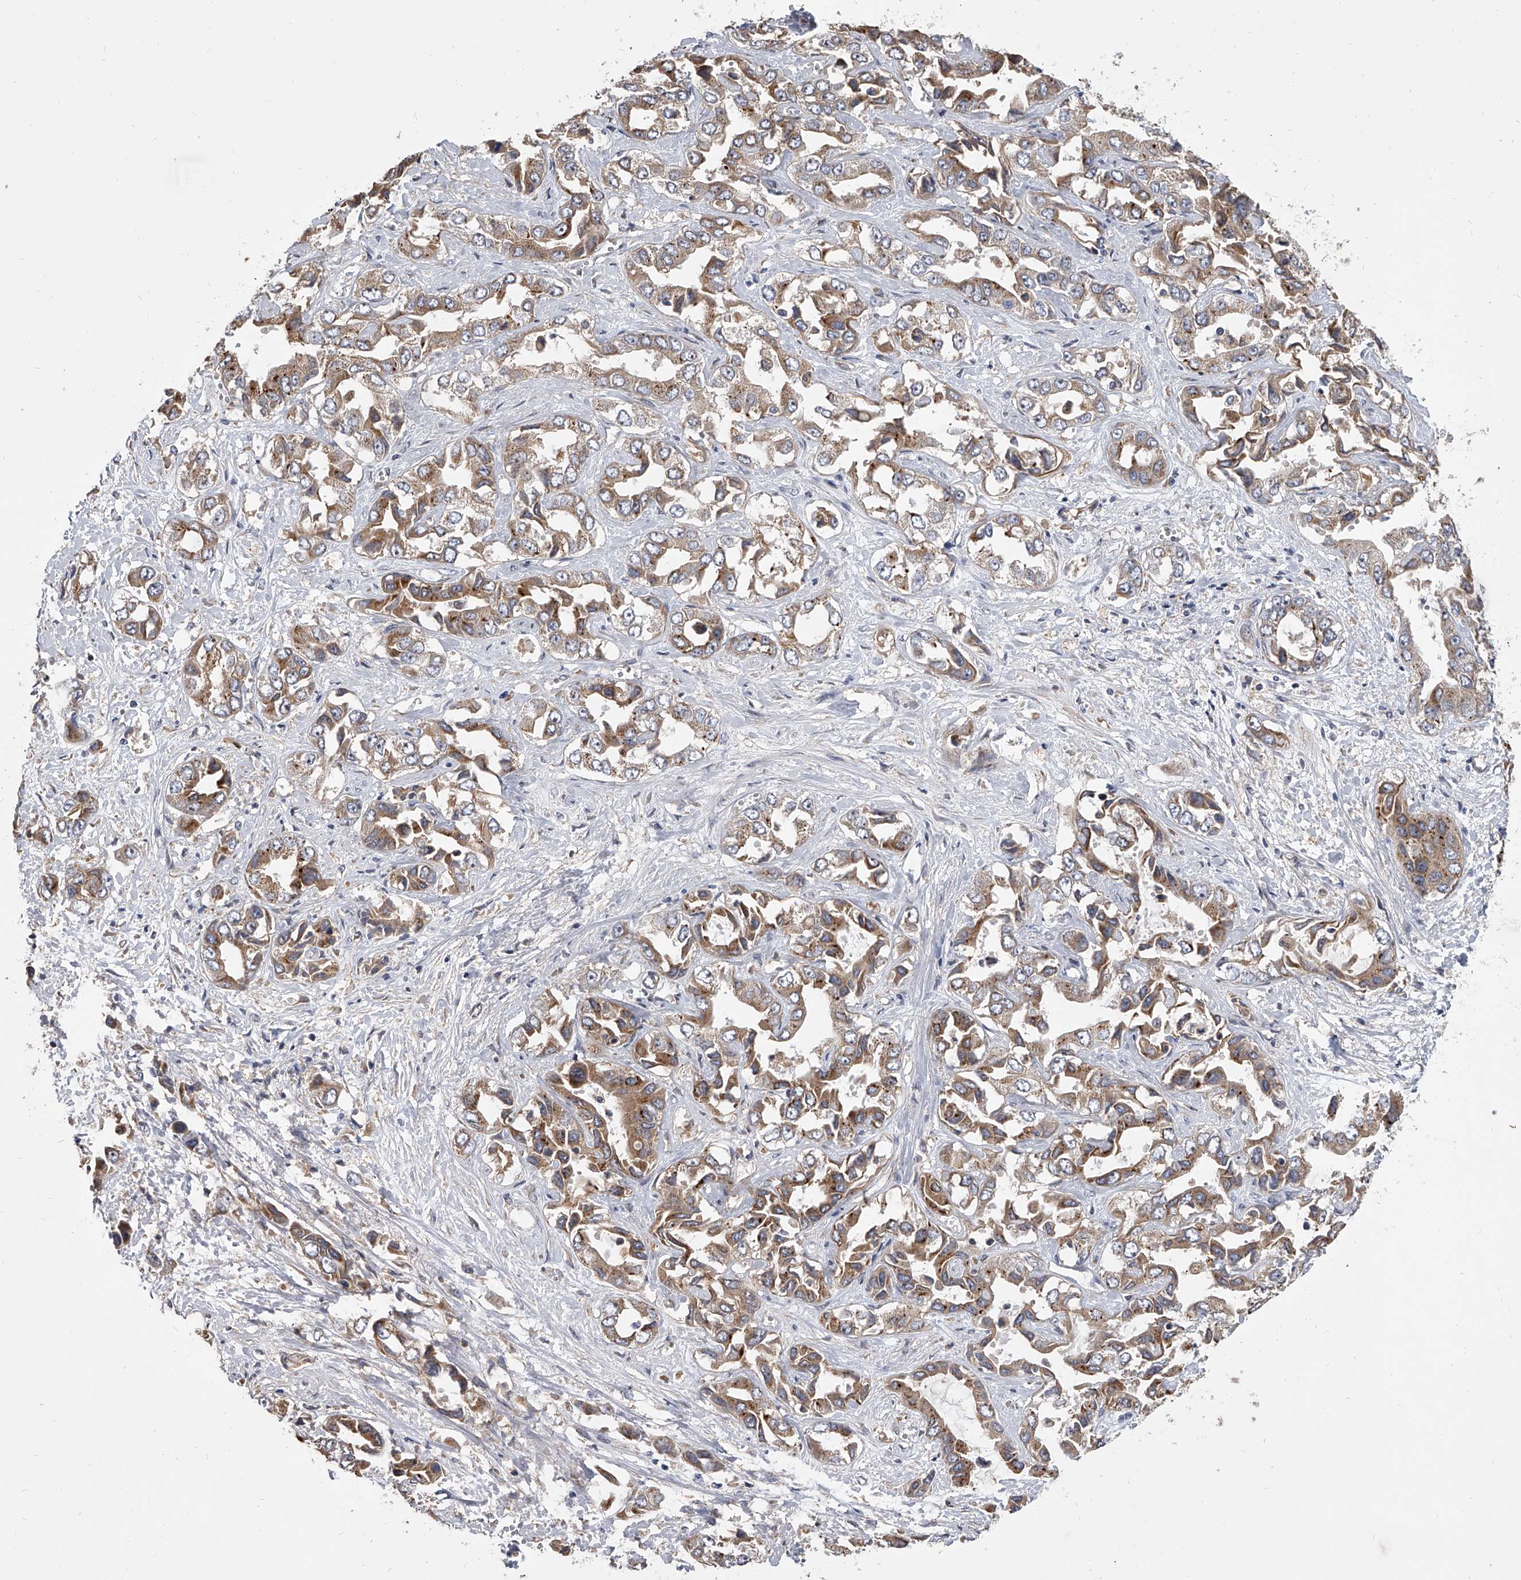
{"staining": {"intensity": "moderate", "quantity": ">75%", "location": "cytoplasmic/membranous"}, "tissue": "liver cancer", "cell_type": "Tumor cells", "image_type": "cancer", "snomed": [{"axis": "morphology", "description": "Cholangiocarcinoma"}, {"axis": "topography", "description": "Liver"}], "caption": "Immunohistochemical staining of human cholangiocarcinoma (liver) exhibits medium levels of moderate cytoplasmic/membranous positivity in approximately >75% of tumor cells.", "gene": "EXOC4", "patient": {"sex": "female", "age": 52}}